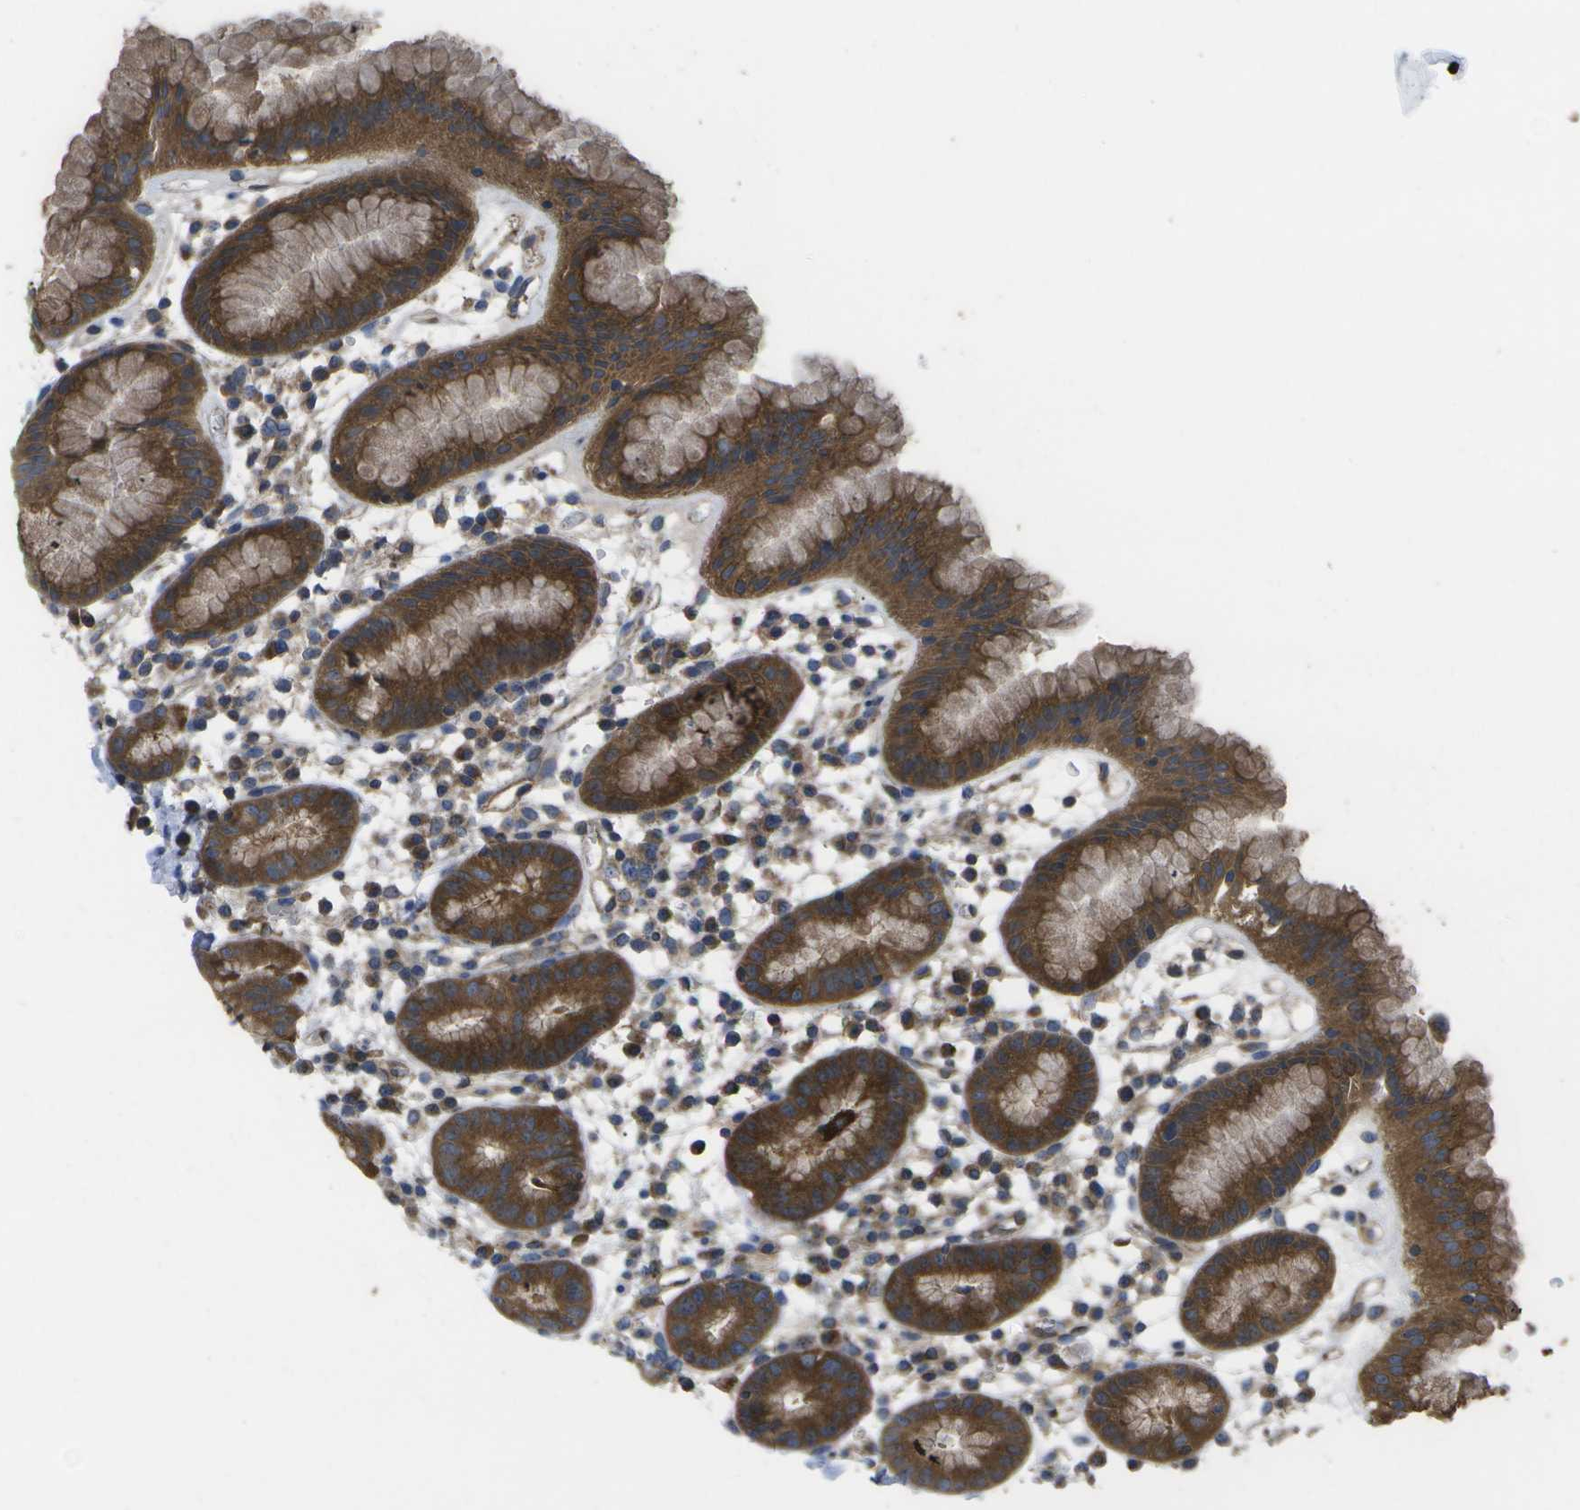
{"staining": {"intensity": "moderate", "quantity": ">75%", "location": "cytoplasmic/membranous"}, "tissue": "stomach", "cell_type": "Glandular cells", "image_type": "normal", "snomed": [{"axis": "morphology", "description": "Normal tissue, NOS"}, {"axis": "topography", "description": "Stomach"}, {"axis": "topography", "description": "Stomach, lower"}], "caption": "Immunohistochemistry (IHC) of unremarkable stomach reveals medium levels of moderate cytoplasmic/membranous expression in about >75% of glandular cells. (IHC, brightfield microscopy, high magnification).", "gene": "DPM3", "patient": {"sex": "female", "age": 75}}